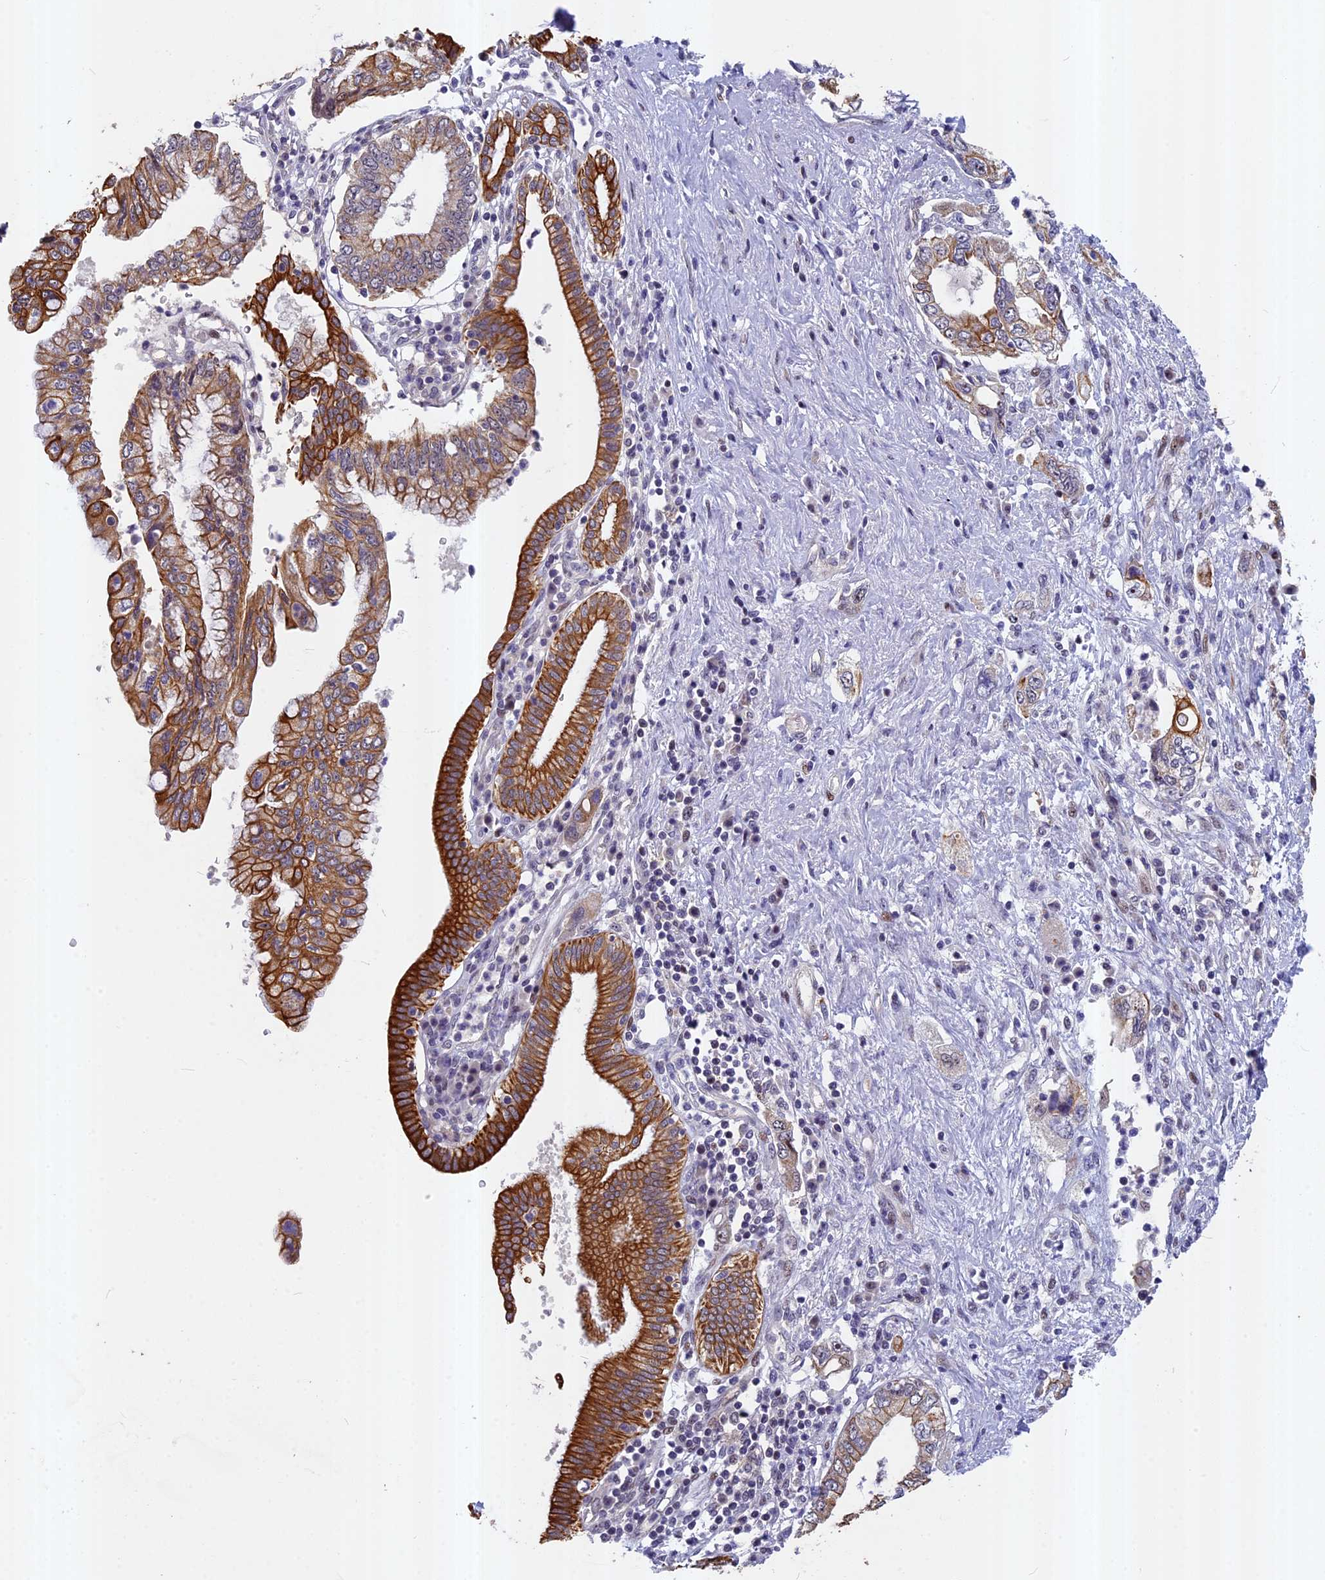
{"staining": {"intensity": "strong", "quantity": ">75%", "location": "cytoplasmic/membranous"}, "tissue": "pancreatic cancer", "cell_type": "Tumor cells", "image_type": "cancer", "snomed": [{"axis": "morphology", "description": "Adenocarcinoma, NOS"}, {"axis": "topography", "description": "Pancreas"}], "caption": "Protein analysis of pancreatic cancer tissue demonstrates strong cytoplasmic/membranous expression in about >75% of tumor cells.", "gene": "ANKRD34B", "patient": {"sex": "female", "age": 73}}